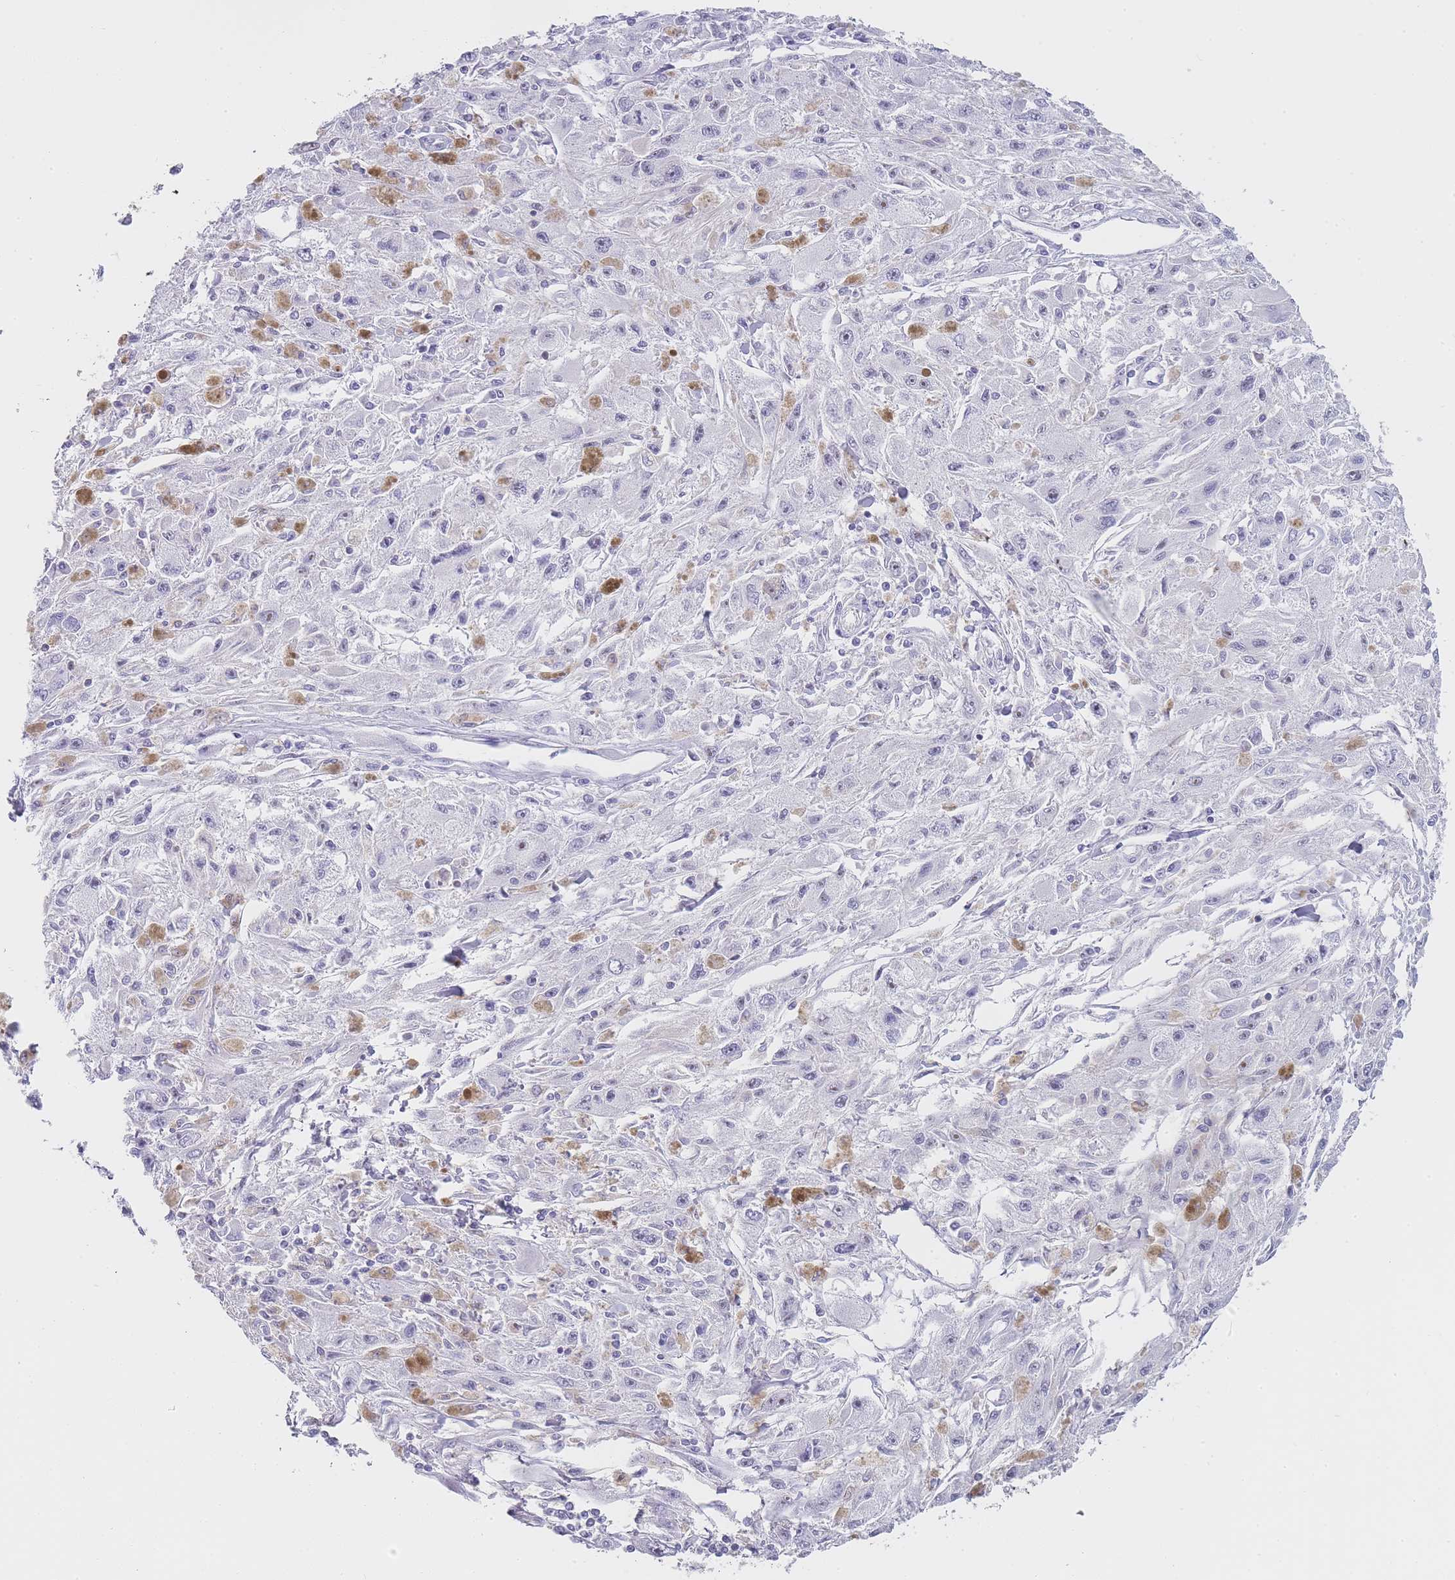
{"staining": {"intensity": "negative", "quantity": "none", "location": "none"}, "tissue": "melanoma", "cell_type": "Tumor cells", "image_type": "cancer", "snomed": [{"axis": "morphology", "description": "Malignant melanoma, Metastatic site"}, {"axis": "topography", "description": "Skin"}], "caption": "Immunohistochemical staining of malignant melanoma (metastatic site) exhibits no significant expression in tumor cells.", "gene": "NOP14", "patient": {"sex": "male", "age": 53}}